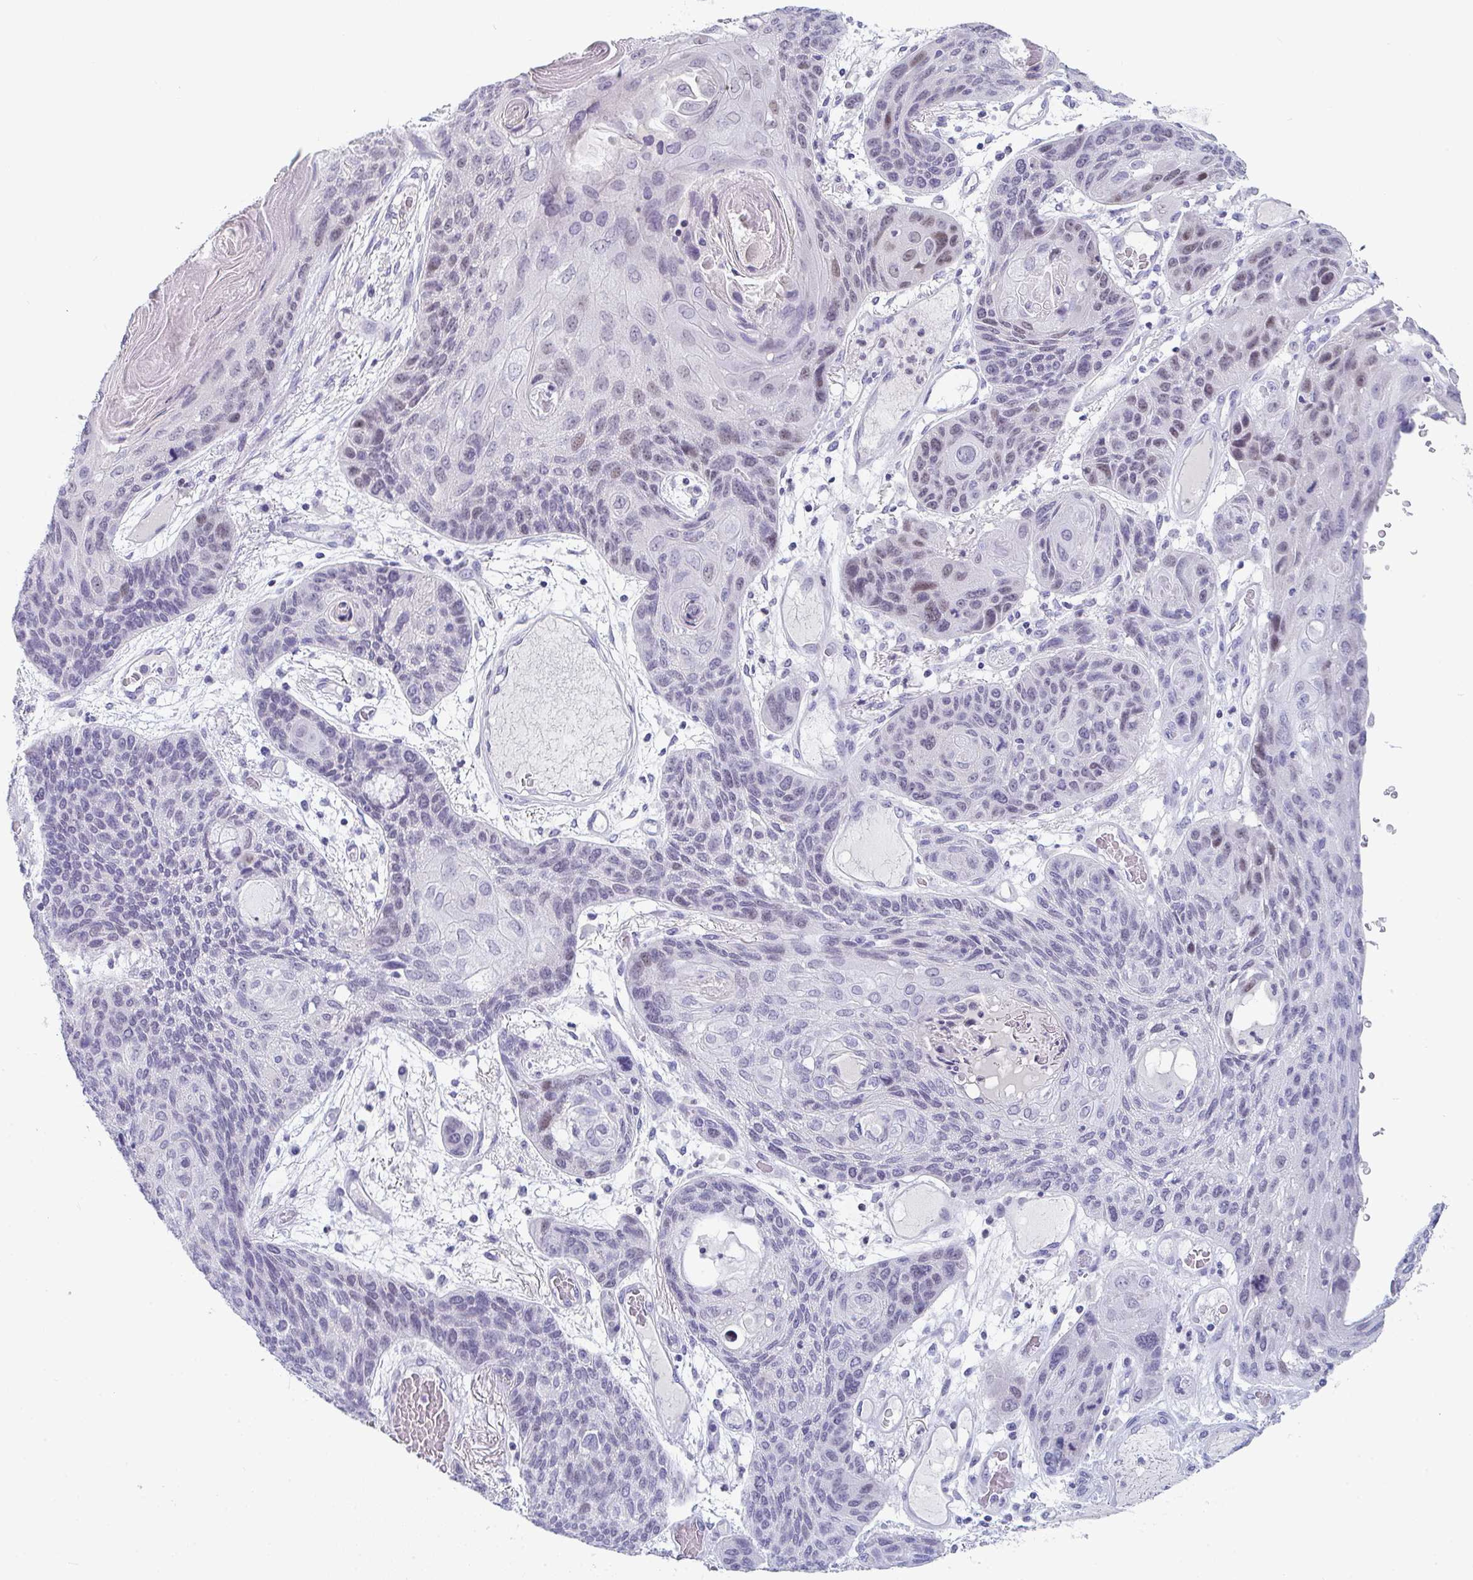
{"staining": {"intensity": "weak", "quantity": "<25%", "location": "nuclear"}, "tissue": "lung cancer", "cell_type": "Tumor cells", "image_type": "cancer", "snomed": [{"axis": "morphology", "description": "Squamous cell carcinoma, NOS"}, {"axis": "morphology", "description": "Squamous cell carcinoma, metastatic, NOS"}, {"axis": "topography", "description": "Lymph node"}, {"axis": "topography", "description": "Lung"}], "caption": "Tumor cells show no significant expression in lung cancer (squamous cell carcinoma). The staining was performed using DAB to visualize the protein expression in brown, while the nuclei were stained in blue with hematoxylin (Magnification: 20x).", "gene": "RUBCN", "patient": {"sex": "male", "age": 41}}